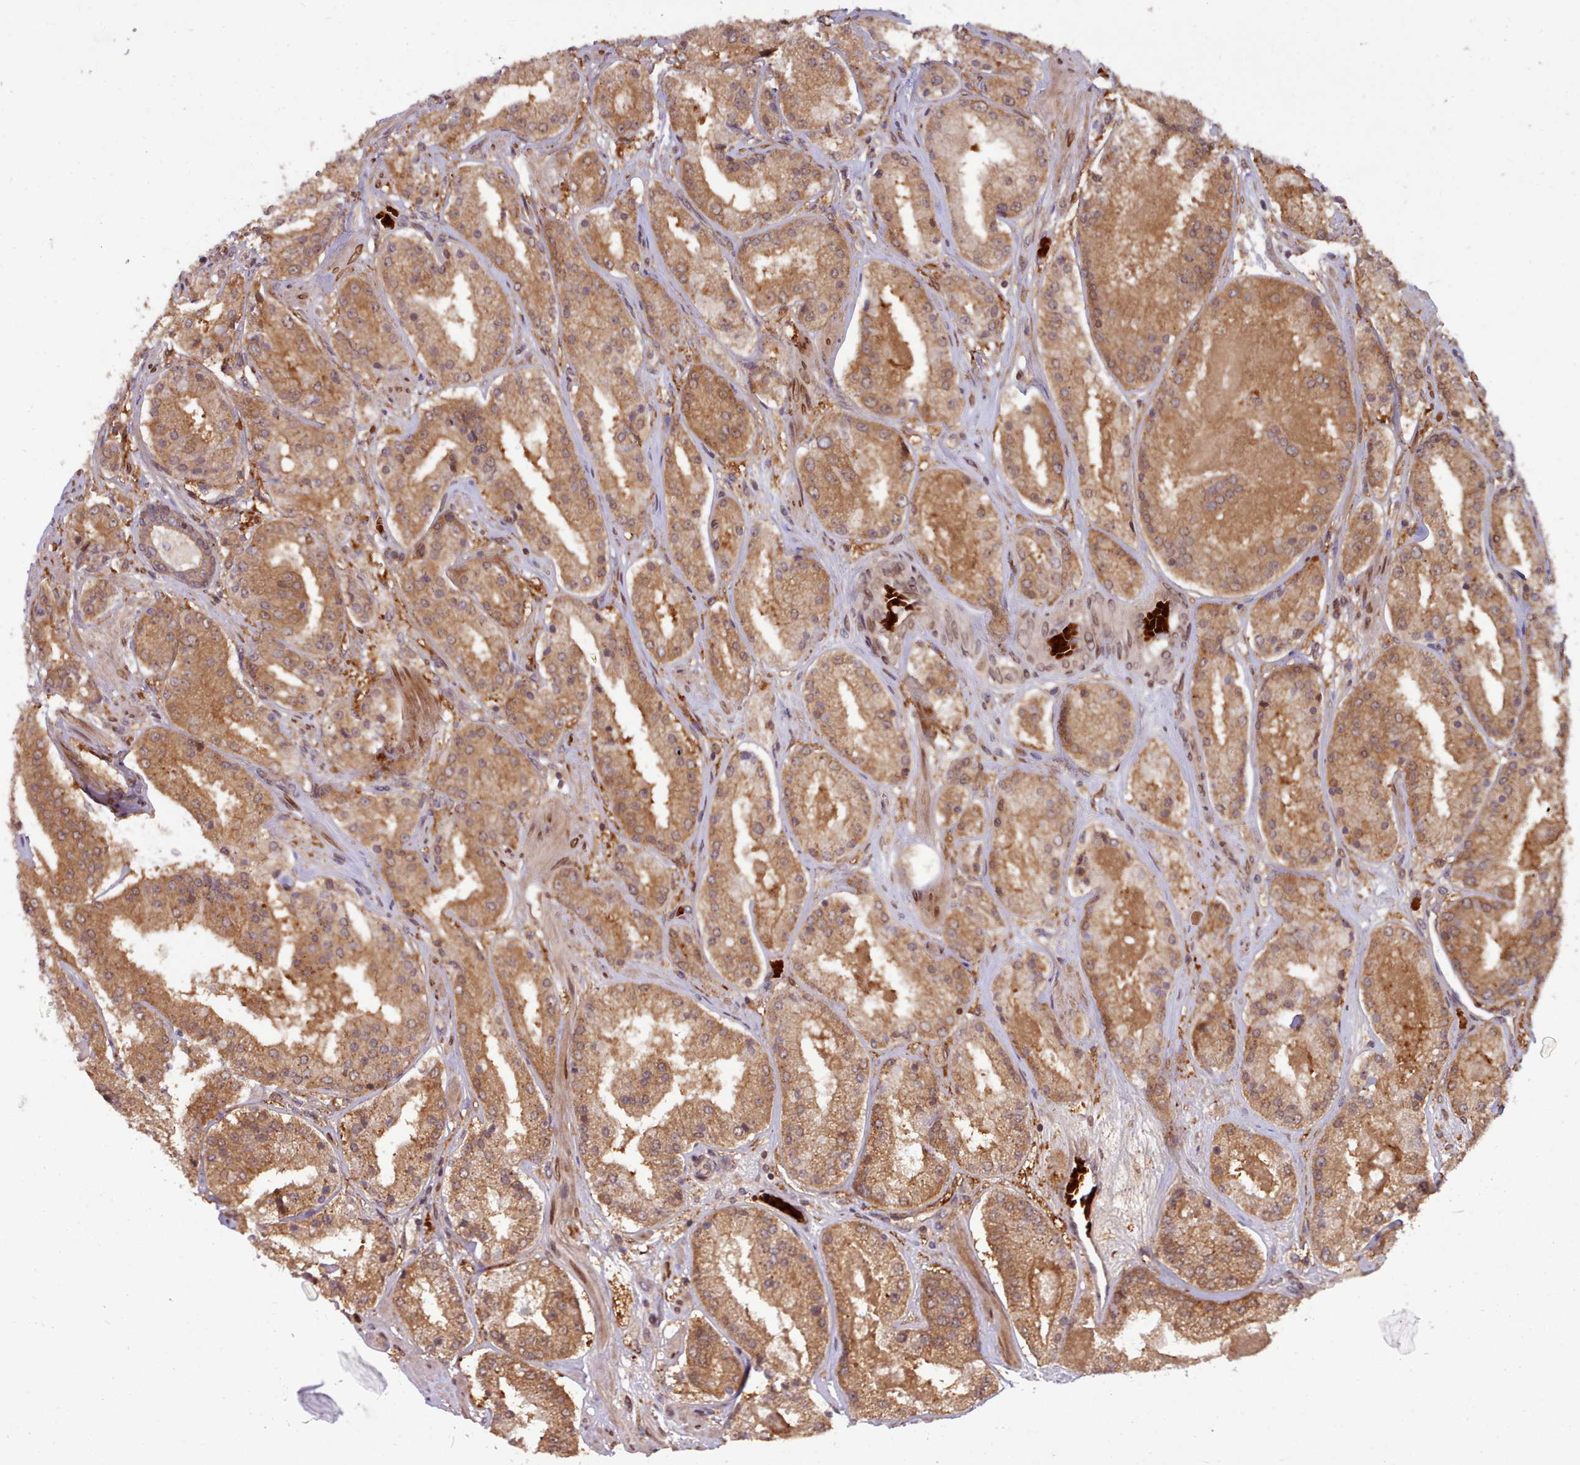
{"staining": {"intensity": "moderate", "quantity": ">75%", "location": "cytoplasmic/membranous"}, "tissue": "prostate cancer", "cell_type": "Tumor cells", "image_type": "cancer", "snomed": [{"axis": "morphology", "description": "Adenocarcinoma, High grade"}, {"axis": "topography", "description": "Prostate"}], "caption": "Moderate cytoplasmic/membranous expression is present in about >75% of tumor cells in prostate cancer.", "gene": "UBE2G1", "patient": {"sex": "male", "age": 63}}